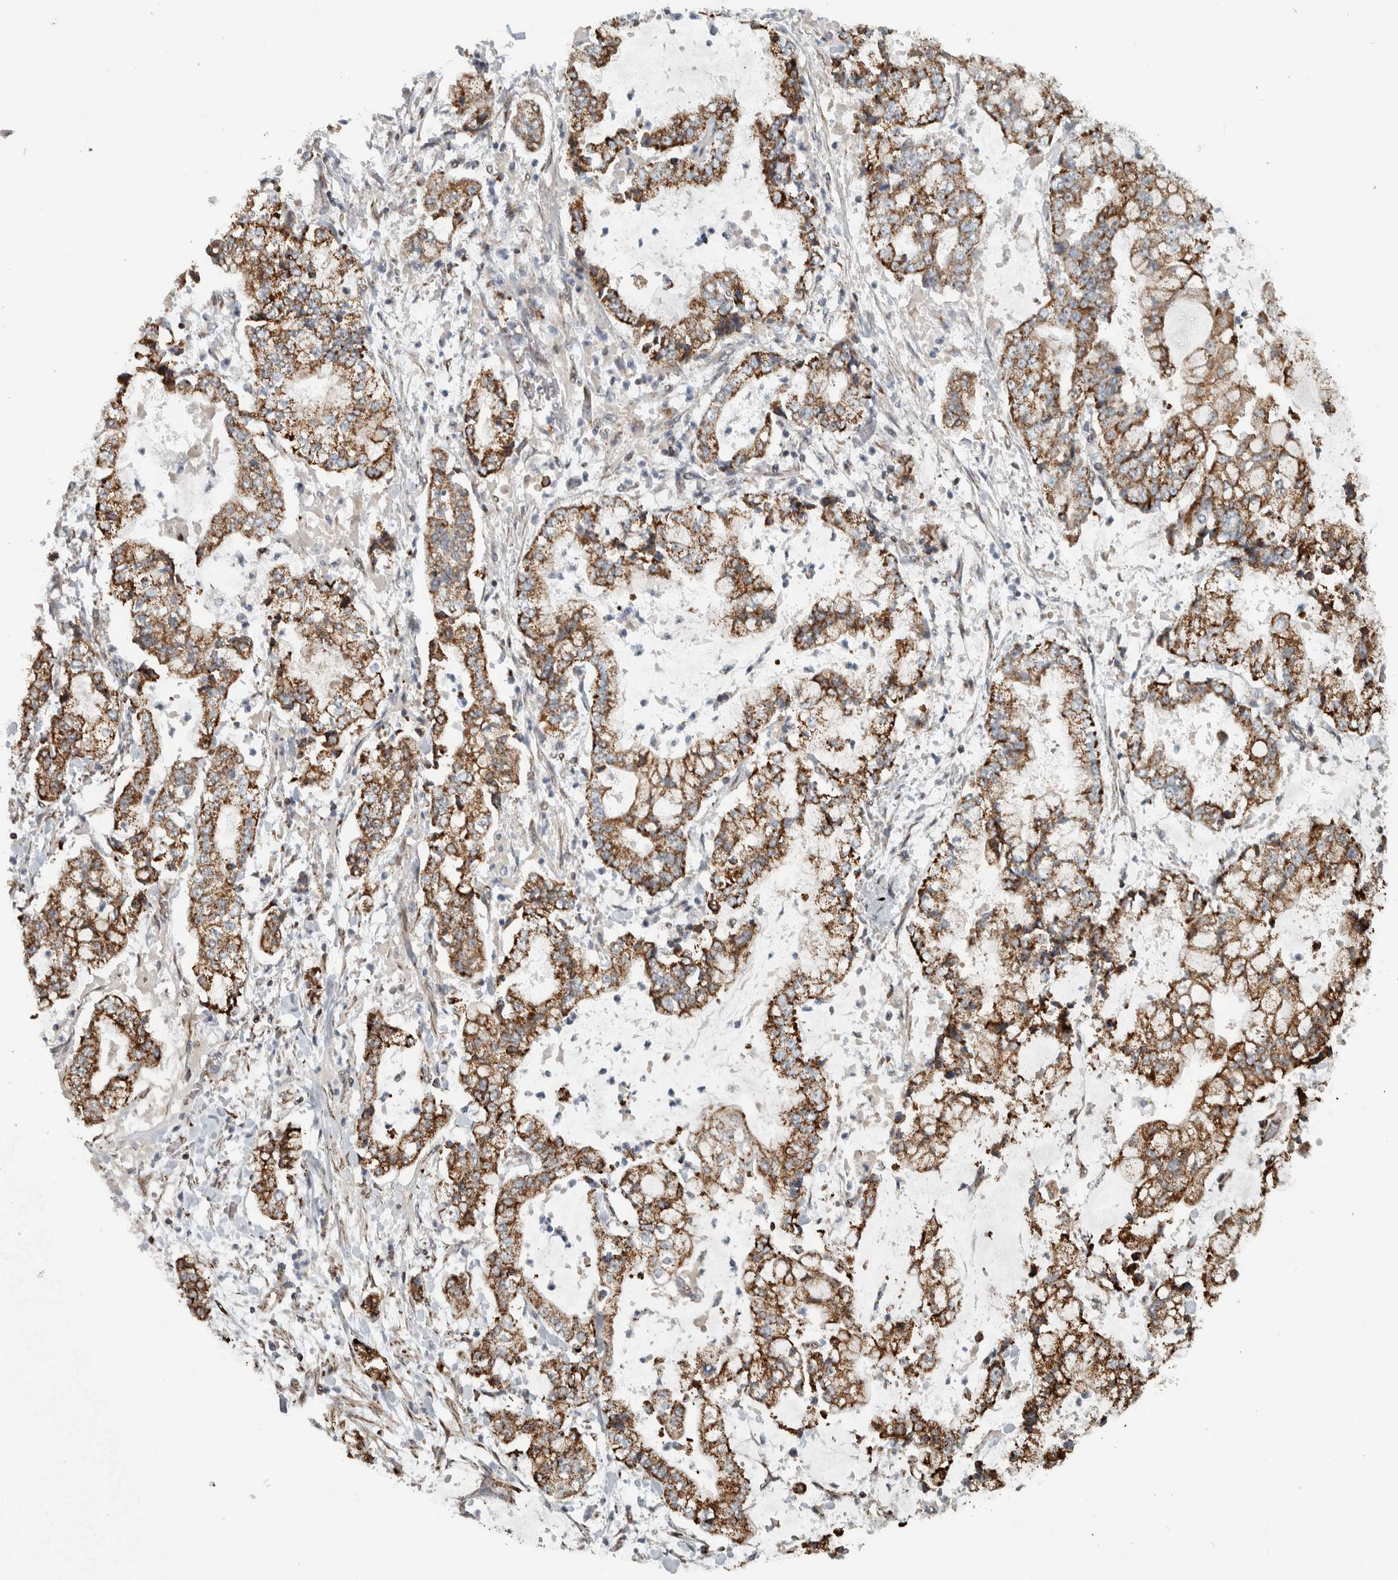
{"staining": {"intensity": "moderate", "quantity": ">75%", "location": "cytoplasmic/membranous"}, "tissue": "stomach cancer", "cell_type": "Tumor cells", "image_type": "cancer", "snomed": [{"axis": "morphology", "description": "Adenocarcinoma, NOS"}, {"axis": "topography", "description": "Stomach"}], "caption": "IHC histopathology image of neoplastic tissue: human stomach adenocarcinoma stained using IHC shows medium levels of moderate protein expression localized specifically in the cytoplasmic/membranous of tumor cells, appearing as a cytoplasmic/membranous brown color.", "gene": "PPM1K", "patient": {"sex": "male", "age": 76}}